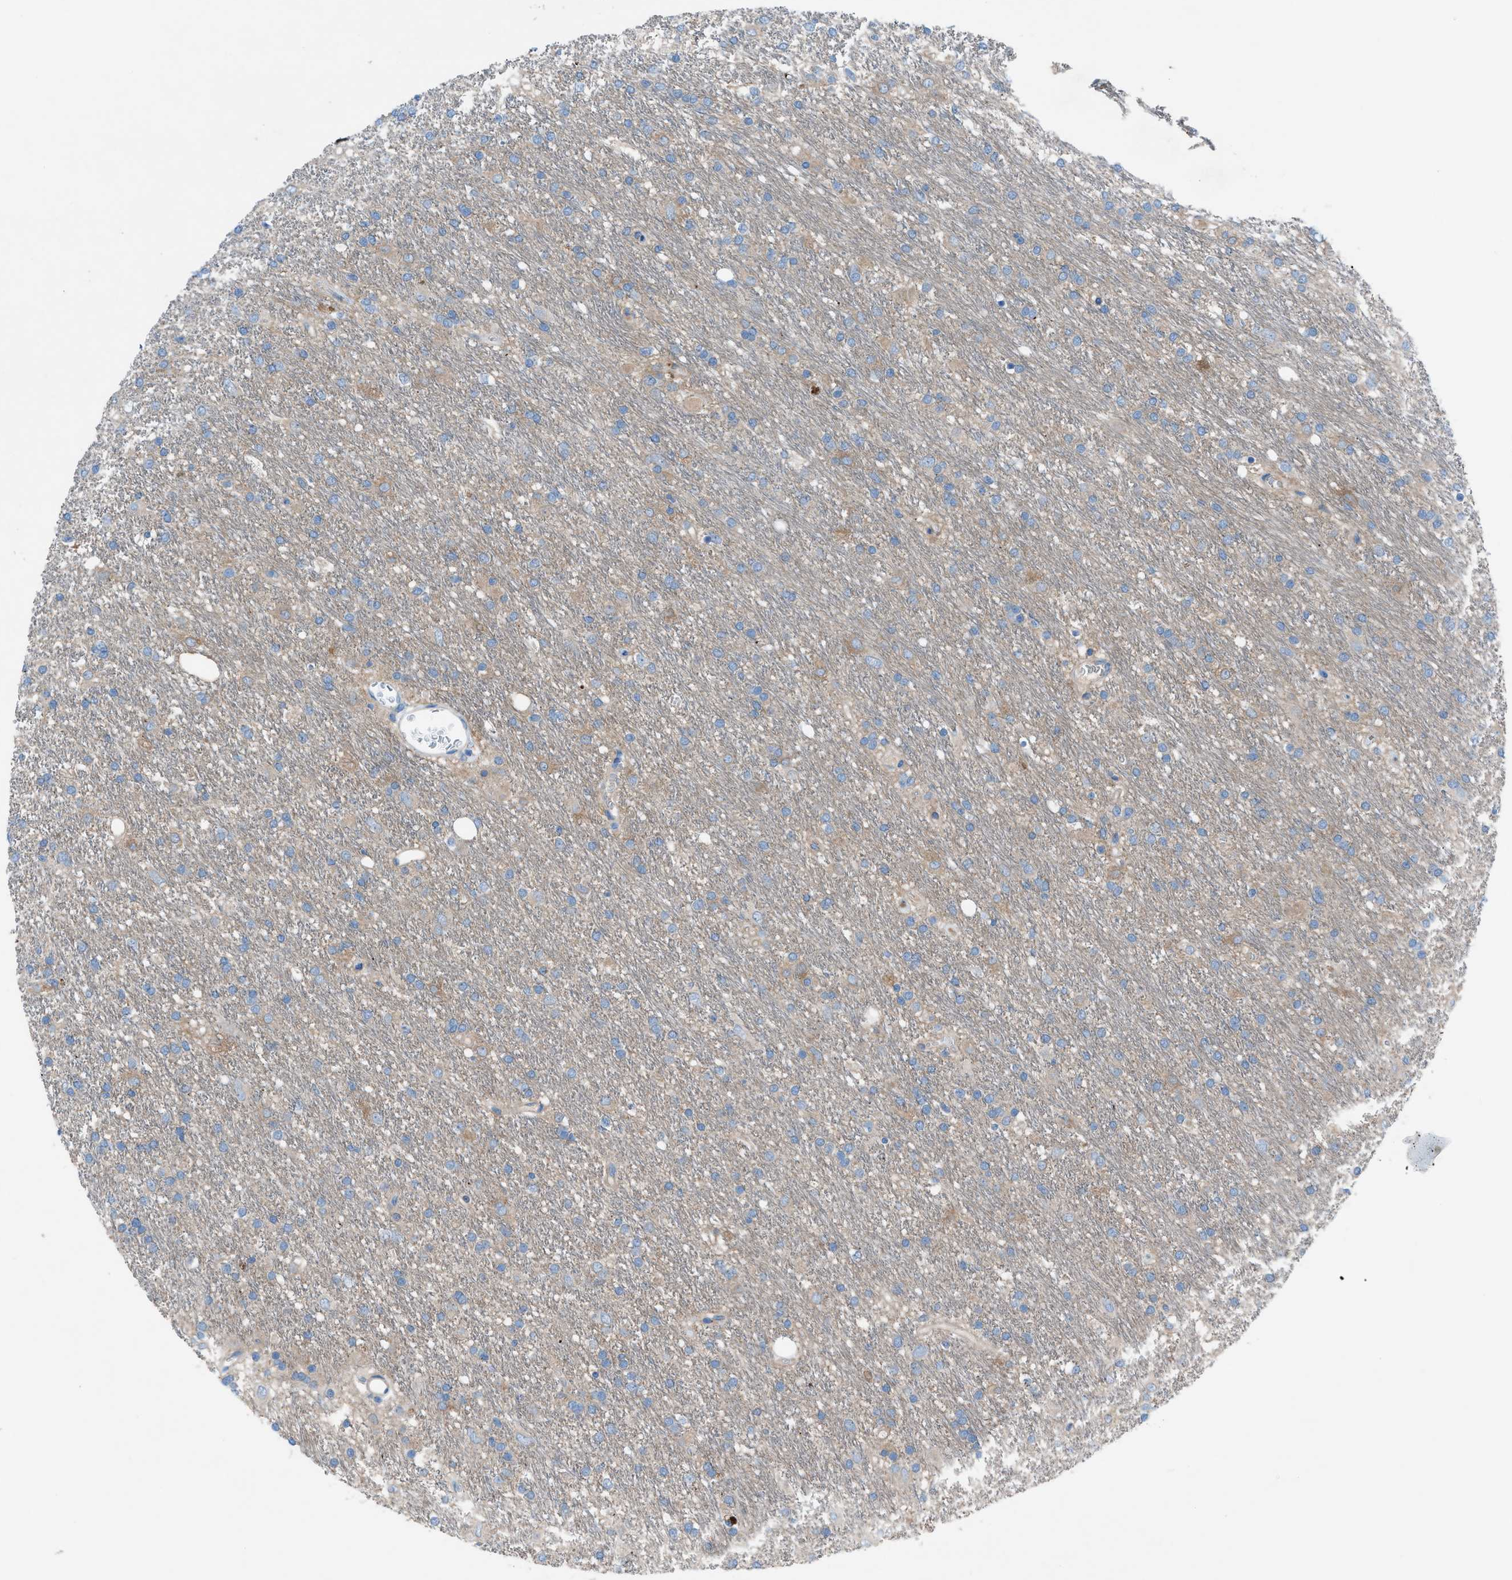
{"staining": {"intensity": "negative", "quantity": "none", "location": "none"}, "tissue": "glioma", "cell_type": "Tumor cells", "image_type": "cancer", "snomed": [{"axis": "morphology", "description": "Glioma, malignant, Low grade"}, {"axis": "topography", "description": "Brain"}], "caption": "High power microscopy photomicrograph of an immunohistochemistry image of malignant glioma (low-grade), revealing no significant expression in tumor cells.", "gene": "C5AR2", "patient": {"sex": "male", "age": 77}}